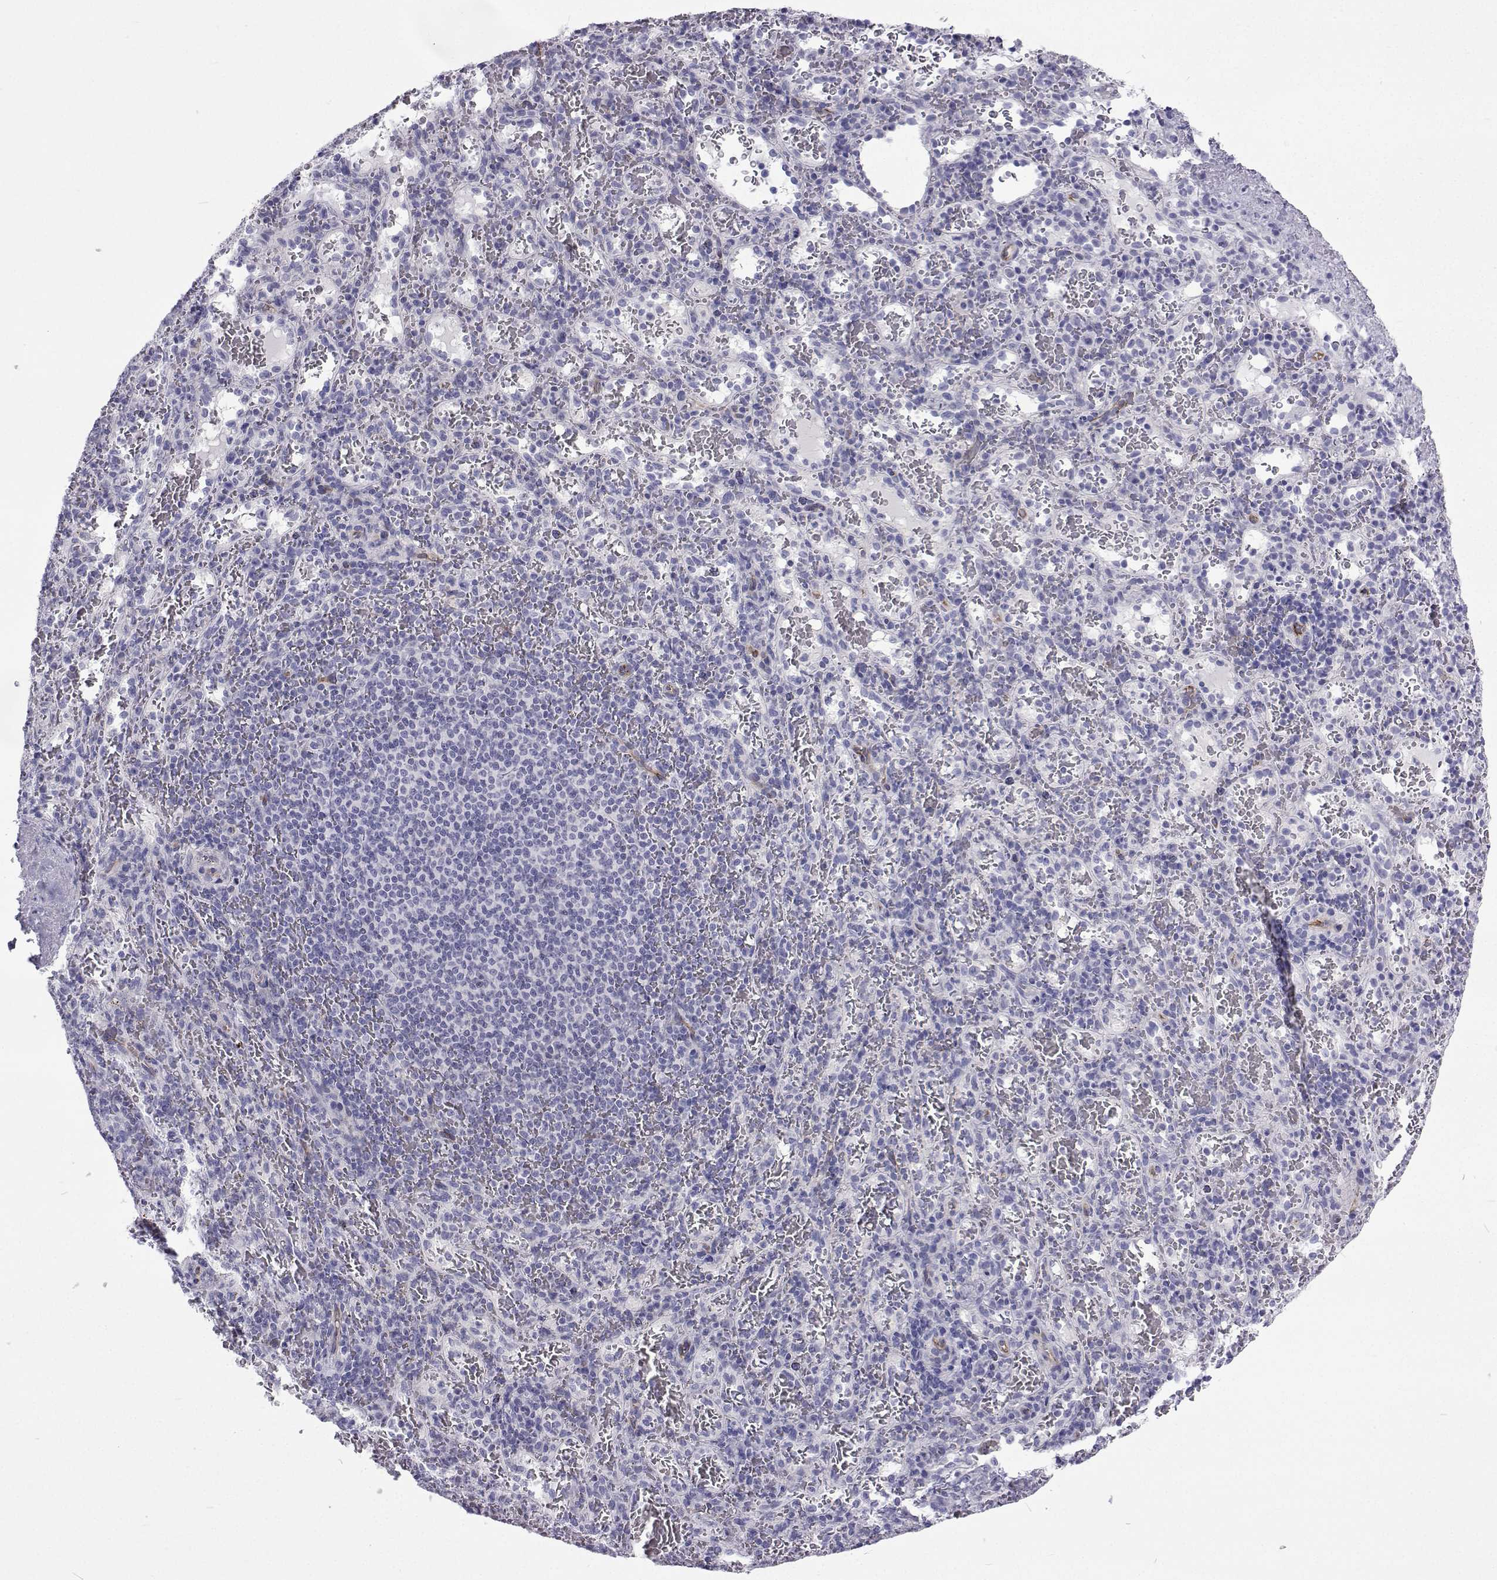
{"staining": {"intensity": "negative", "quantity": "none", "location": "none"}, "tissue": "spleen", "cell_type": "Cells in red pulp", "image_type": "normal", "snomed": [{"axis": "morphology", "description": "Normal tissue, NOS"}, {"axis": "topography", "description": "Spleen"}], "caption": "High power microscopy micrograph of an immunohistochemistry (IHC) photomicrograph of unremarkable spleen, revealing no significant staining in cells in red pulp. (Brightfield microscopy of DAB immunohistochemistry (IHC) at high magnification).", "gene": "GALM", "patient": {"sex": "male", "age": 57}}